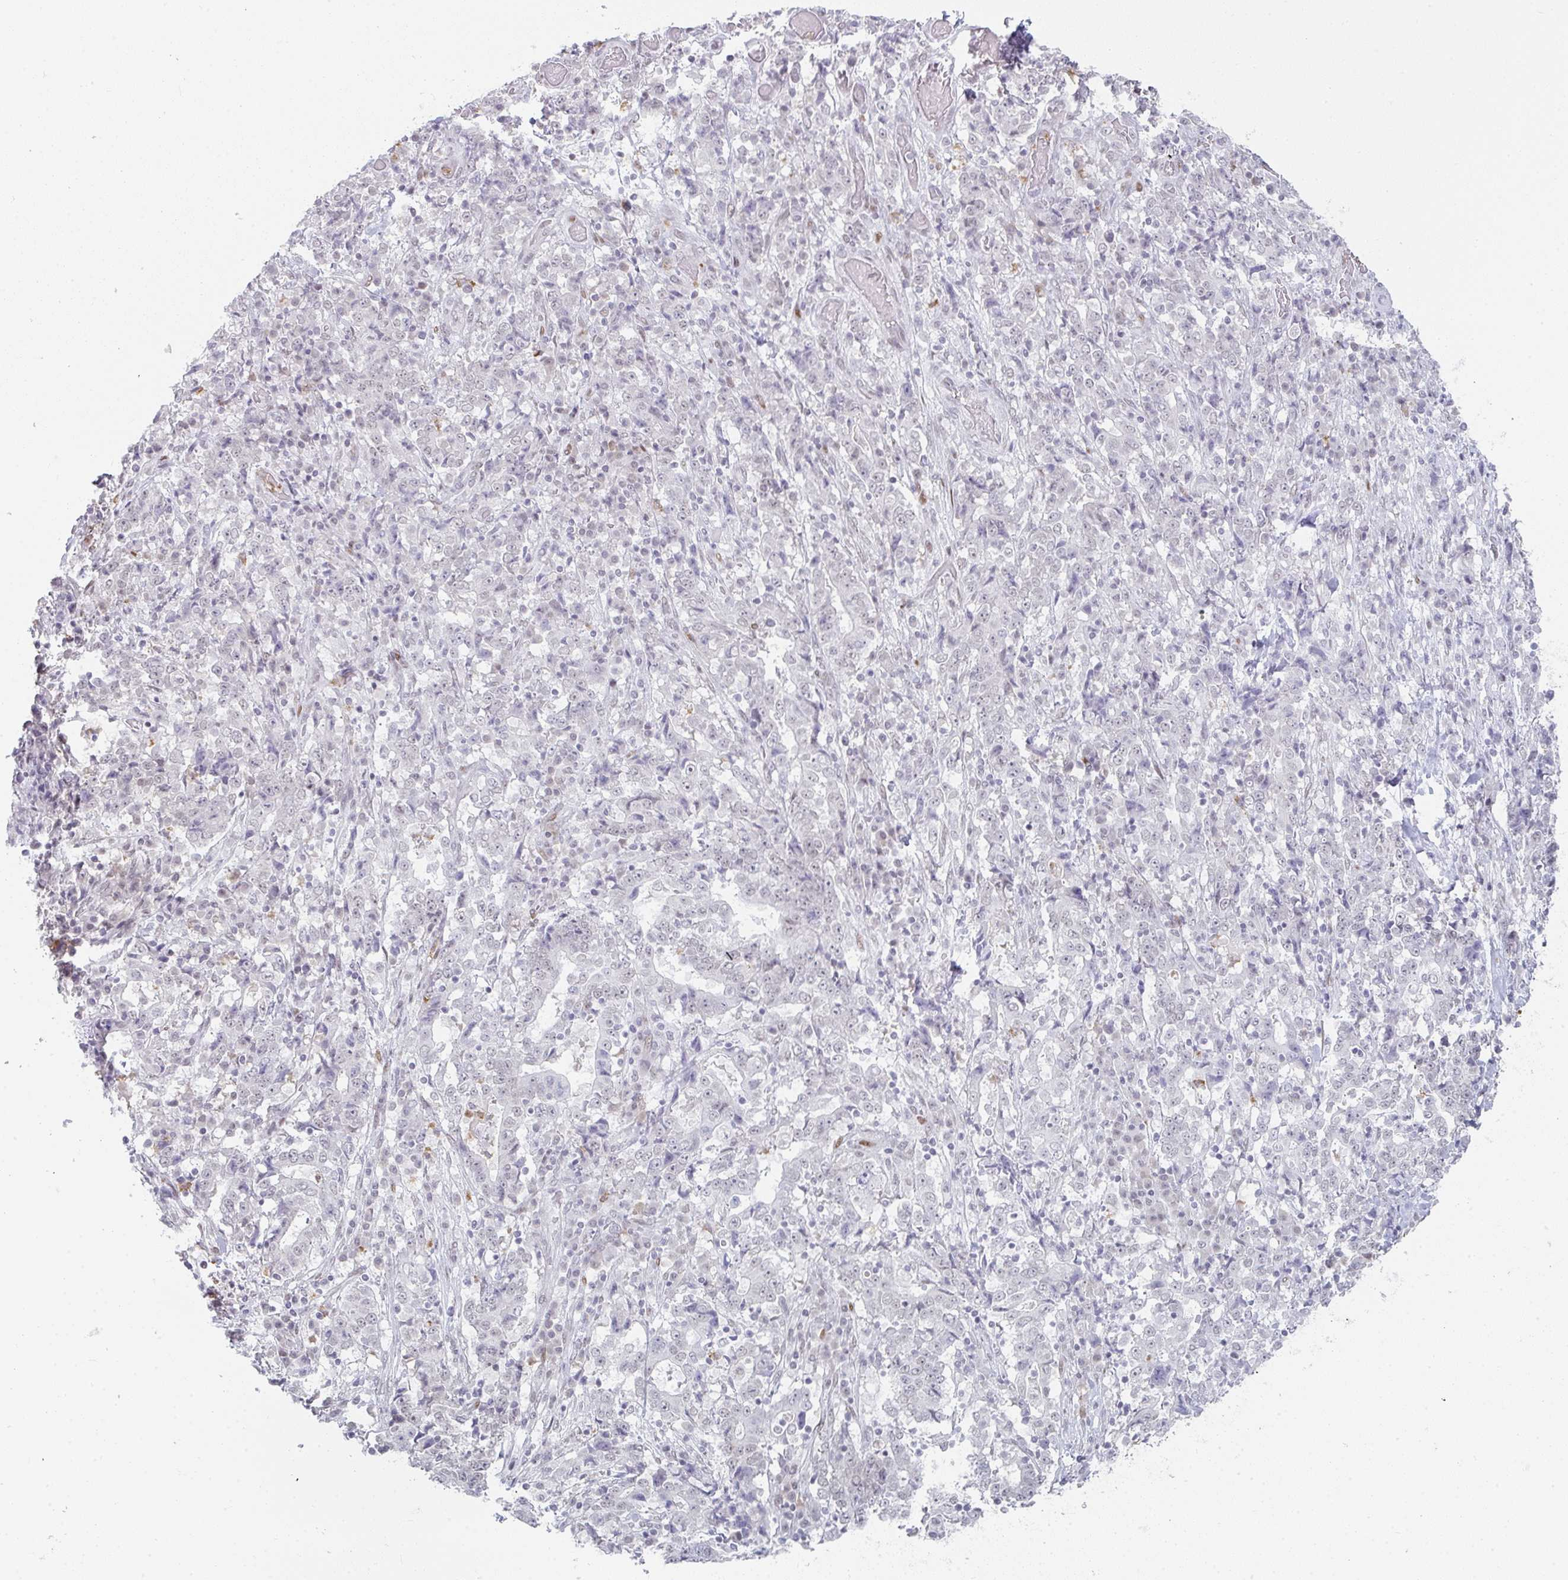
{"staining": {"intensity": "negative", "quantity": "none", "location": "none"}, "tissue": "stomach cancer", "cell_type": "Tumor cells", "image_type": "cancer", "snomed": [{"axis": "morphology", "description": "Normal tissue, NOS"}, {"axis": "morphology", "description": "Adenocarcinoma, NOS"}, {"axis": "topography", "description": "Stomach, upper"}, {"axis": "topography", "description": "Stomach"}], "caption": "Micrograph shows no protein expression in tumor cells of adenocarcinoma (stomach) tissue.", "gene": "LIN54", "patient": {"sex": "male", "age": 59}}